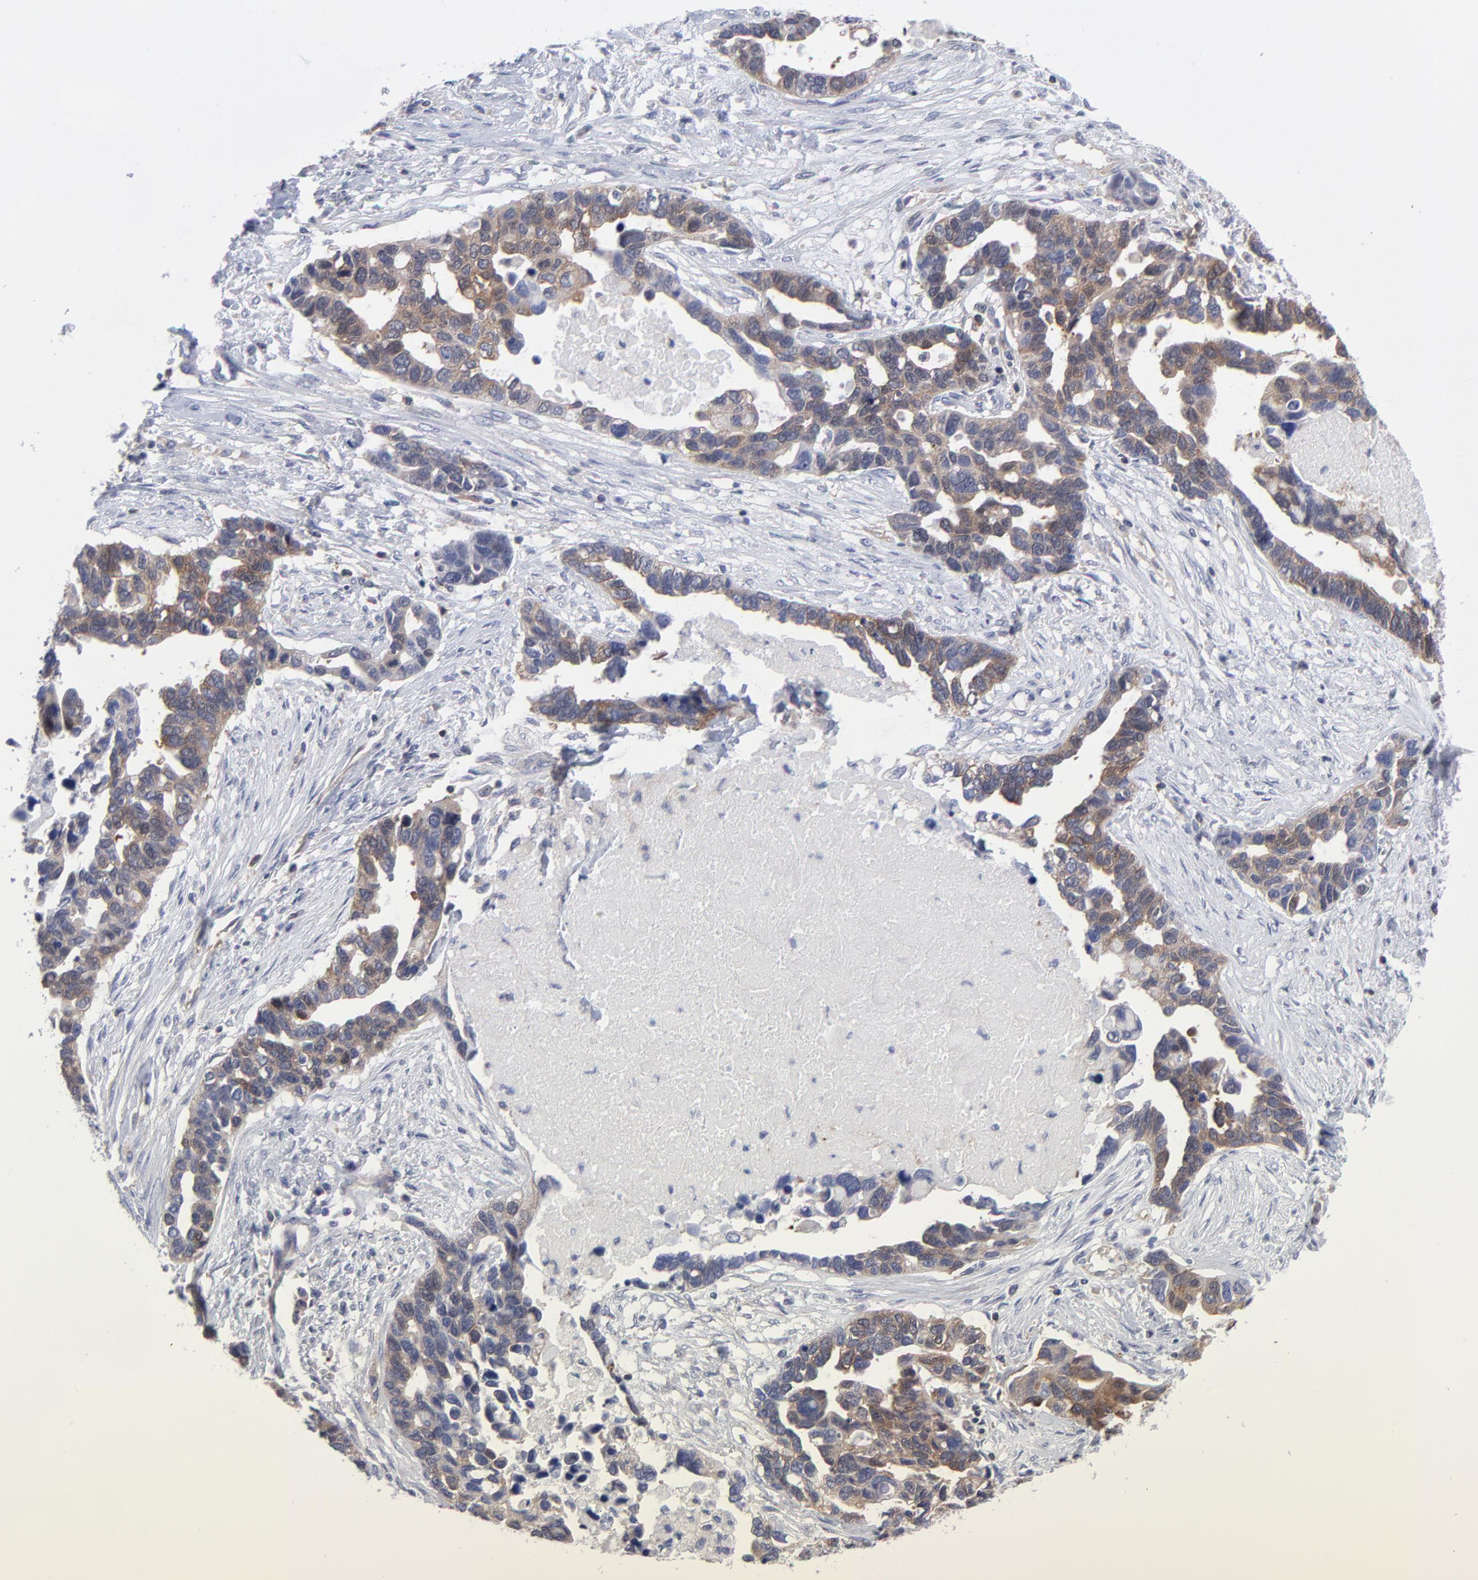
{"staining": {"intensity": "weak", "quantity": "25%-75%", "location": "cytoplasmic/membranous"}, "tissue": "ovarian cancer", "cell_type": "Tumor cells", "image_type": "cancer", "snomed": [{"axis": "morphology", "description": "Cystadenocarcinoma, serous, NOS"}, {"axis": "topography", "description": "Ovary"}], "caption": "This image exhibits ovarian cancer (serous cystadenocarcinoma) stained with immunohistochemistry to label a protein in brown. The cytoplasmic/membranous of tumor cells show weak positivity for the protein. Nuclei are counter-stained blue.", "gene": "NFKBIA", "patient": {"sex": "female", "age": 54}}